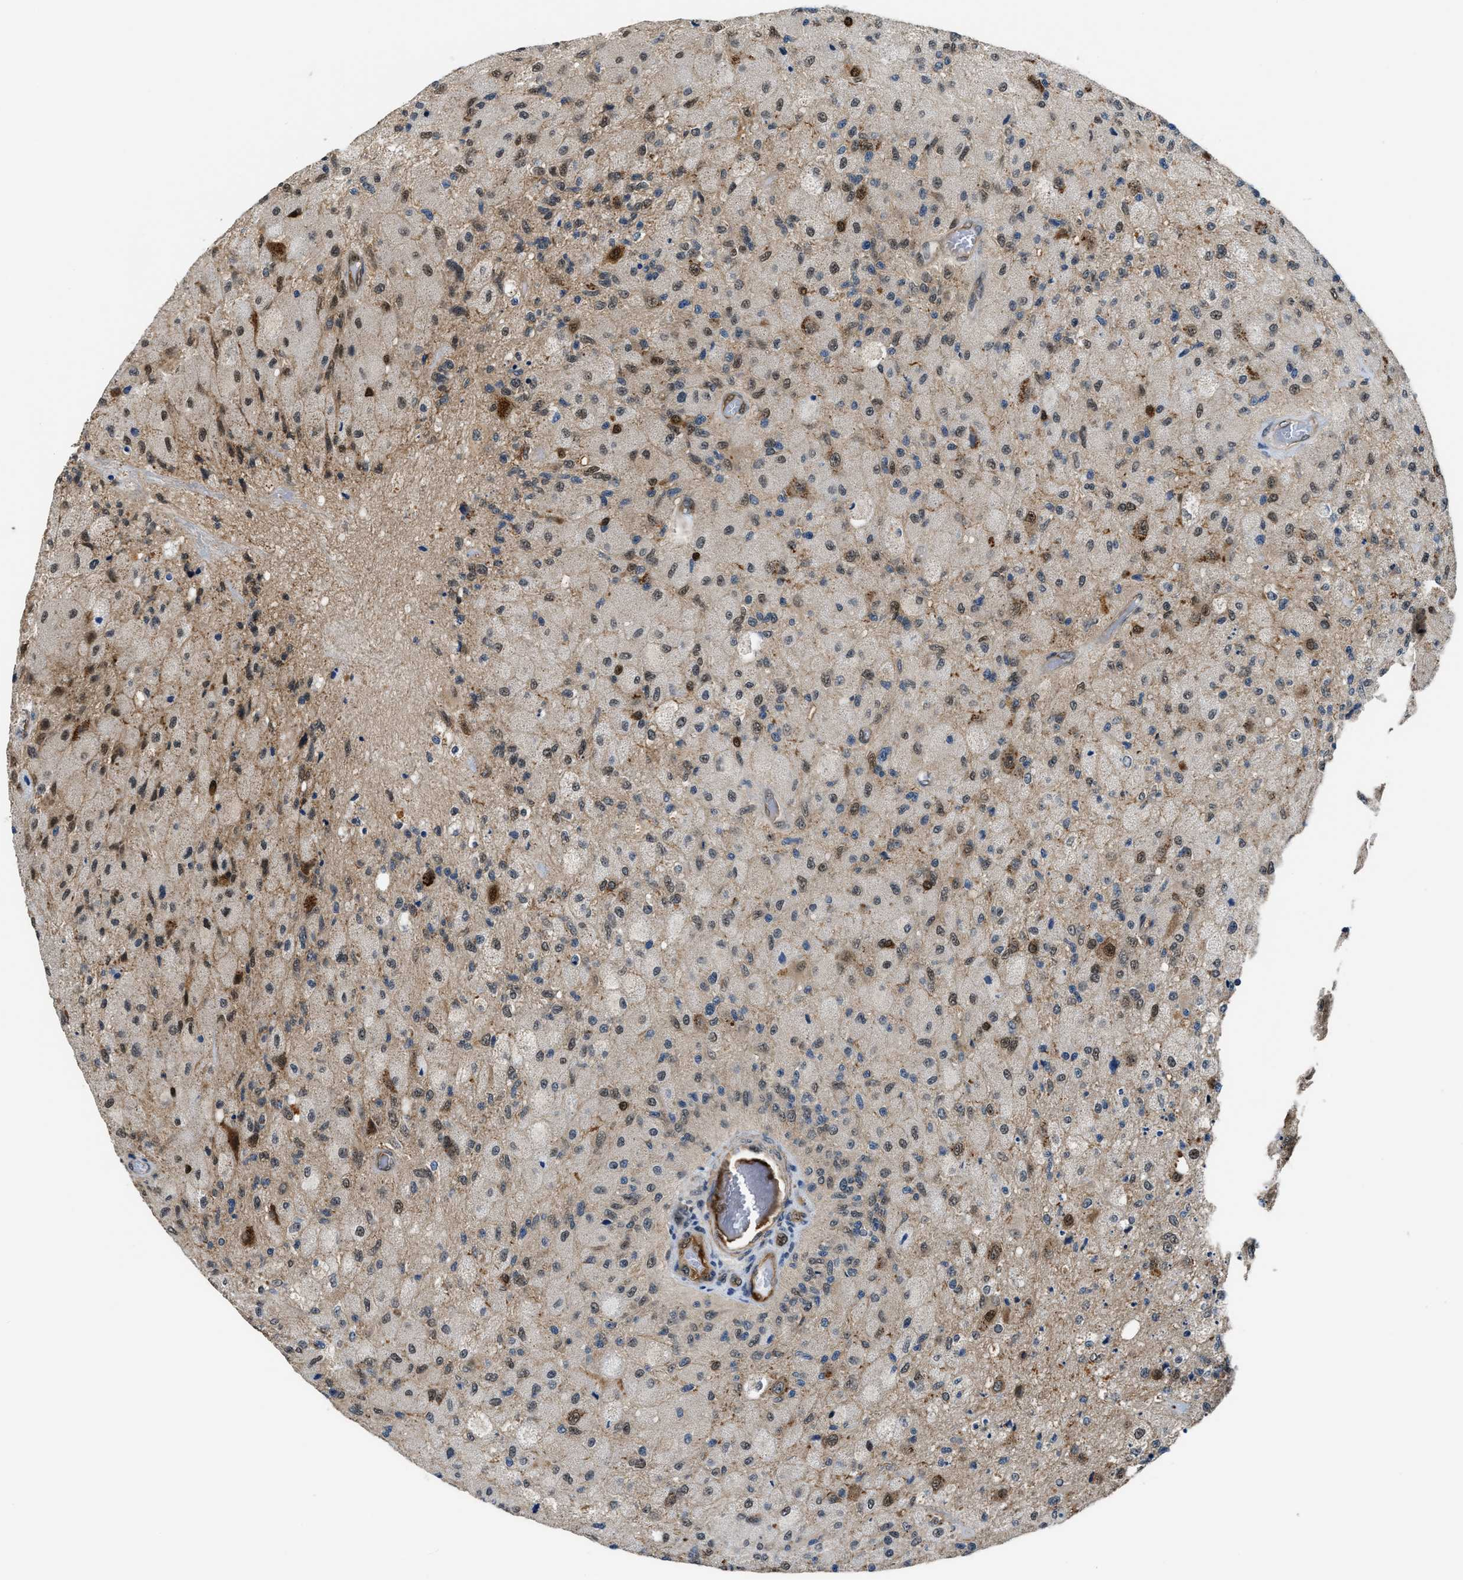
{"staining": {"intensity": "moderate", "quantity": "25%-75%", "location": "nuclear"}, "tissue": "glioma", "cell_type": "Tumor cells", "image_type": "cancer", "snomed": [{"axis": "morphology", "description": "Normal tissue, NOS"}, {"axis": "morphology", "description": "Glioma, malignant, High grade"}, {"axis": "topography", "description": "Cerebral cortex"}], "caption": "A brown stain shows moderate nuclear expression of a protein in glioma tumor cells.", "gene": "PPA1", "patient": {"sex": "male", "age": 77}}